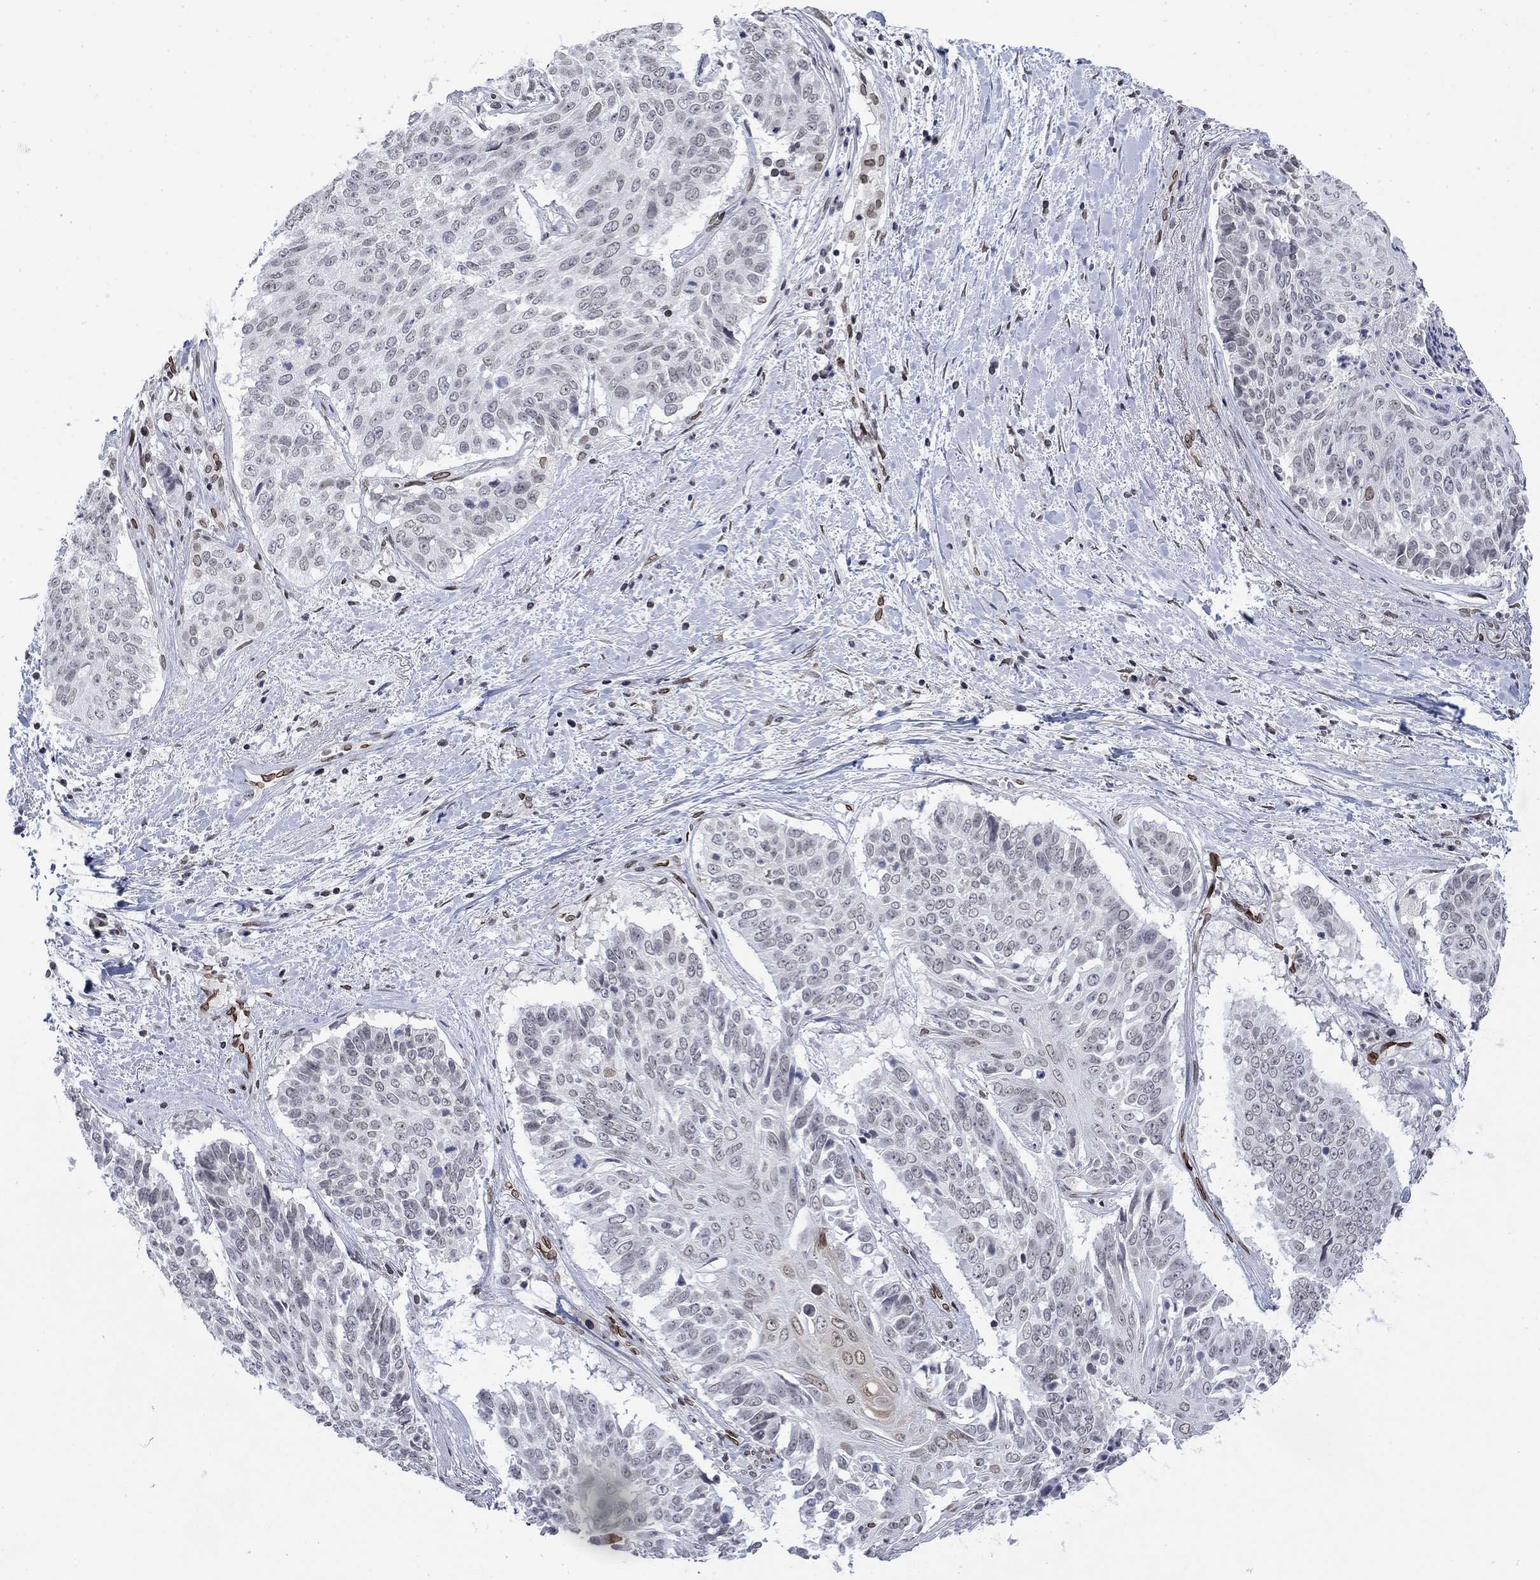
{"staining": {"intensity": "strong", "quantity": "<25%", "location": "cytoplasmic/membranous,nuclear"}, "tissue": "lung cancer", "cell_type": "Tumor cells", "image_type": "cancer", "snomed": [{"axis": "morphology", "description": "Squamous cell carcinoma, NOS"}, {"axis": "topography", "description": "Lung"}], "caption": "Strong cytoplasmic/membranous and nuclear positivity is seen in about <25% of tumor cells in lung cancer (squamous cell carcinoma).", "gene": "TOR1AIP1", "patient": {"sex": "male", "age": 64}}